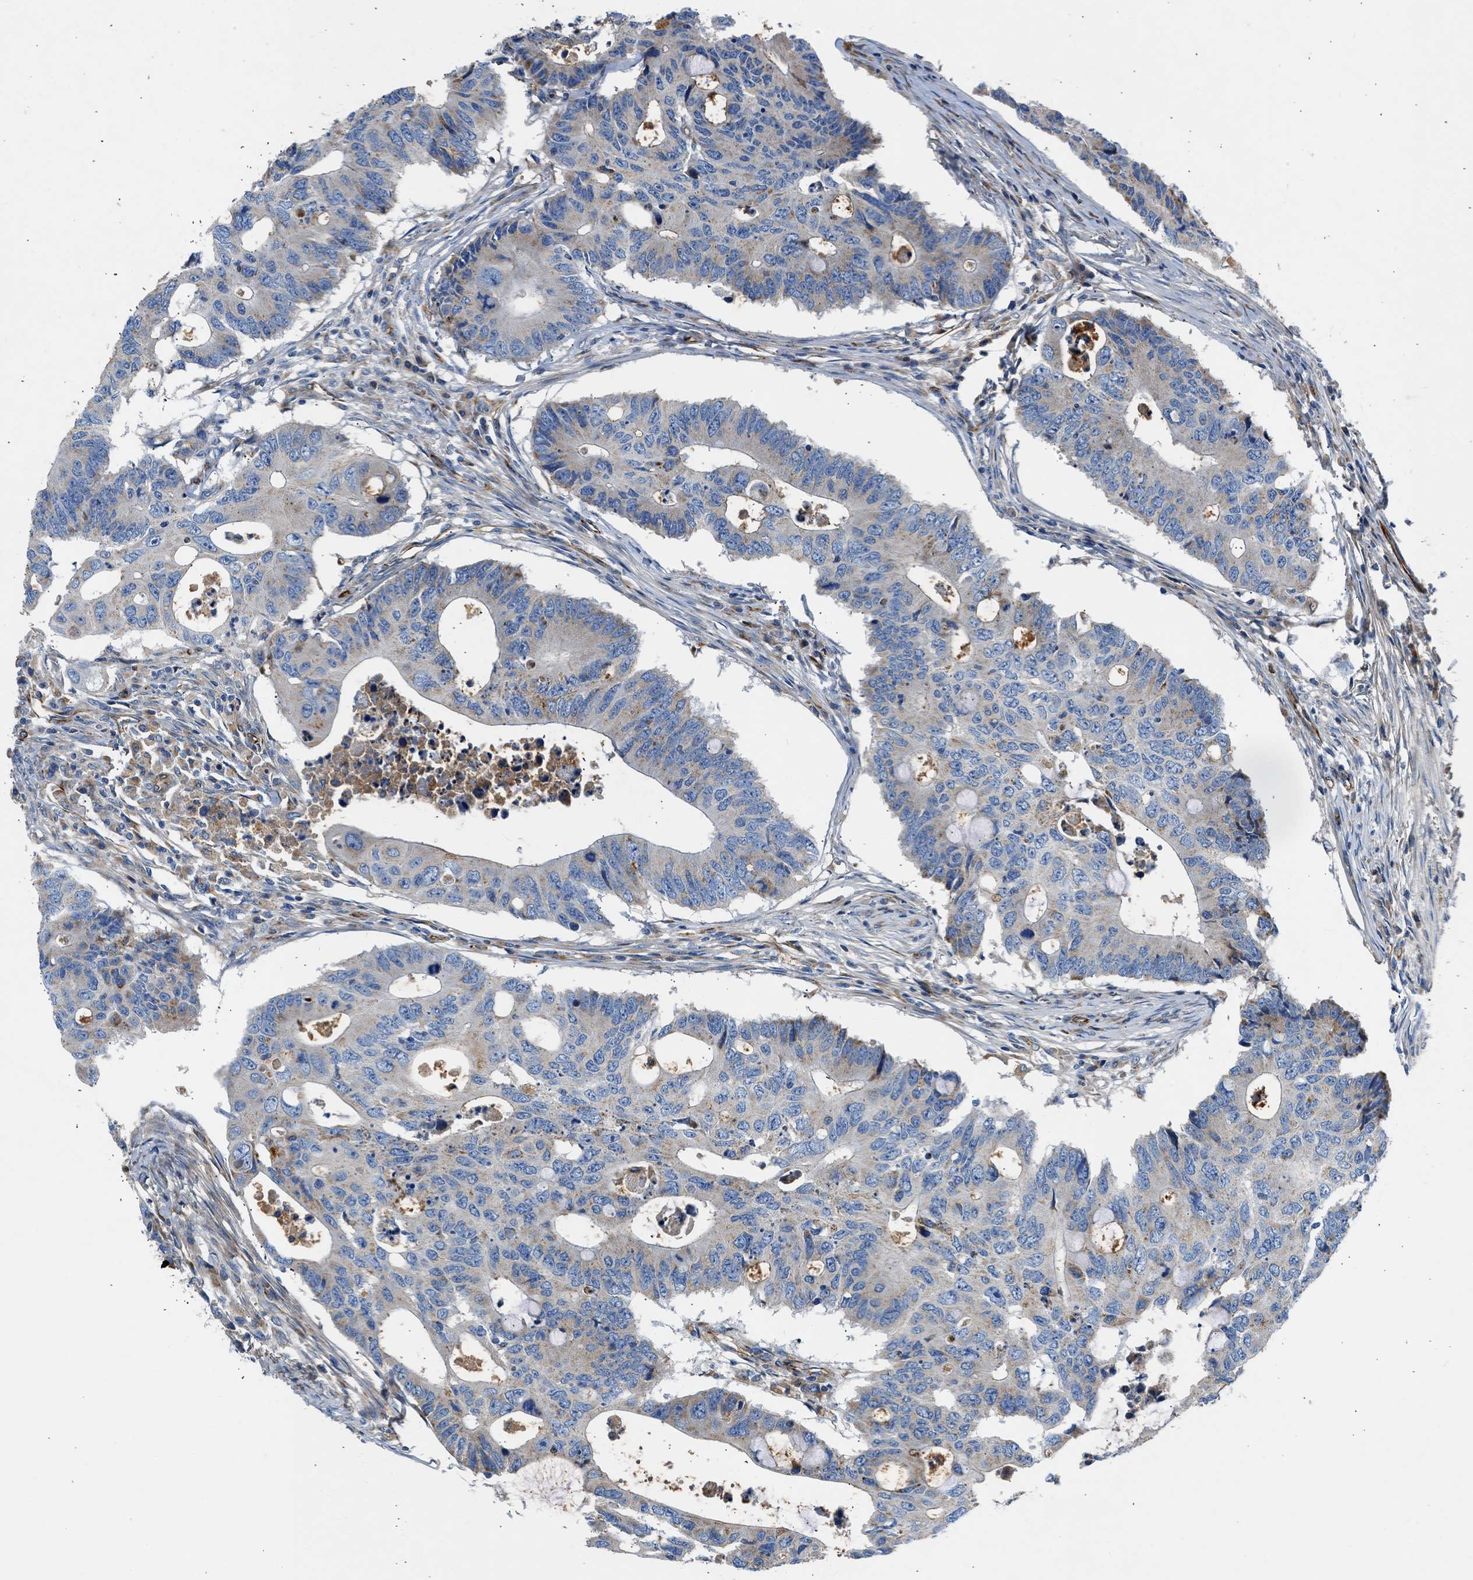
{"staining": {"intensity": "weak", "quantity": "25%-75%", "location": "cytoplasmic/membranous"}, "tissue": "colorectal cancer", "cell_type": "Tumor cells", "image_type": "cancer", "snomed": [{"axis": "morphology", "description": "Adenocarcinoma, NOS"}, {"axis": "topography", "description": "Colon"}], "caption": "Colorectal cancer (adenocarcinoma) stained with DAB immunohistochemistry reveals low levels of weak cytoplasmic/membranous positivity in about 25%-75% of tumor cells. The protein is shown in brown color, while the nuclei are stained blue.", "gene": "ULK4", "patient": {"sex": "male", "age": 71}}